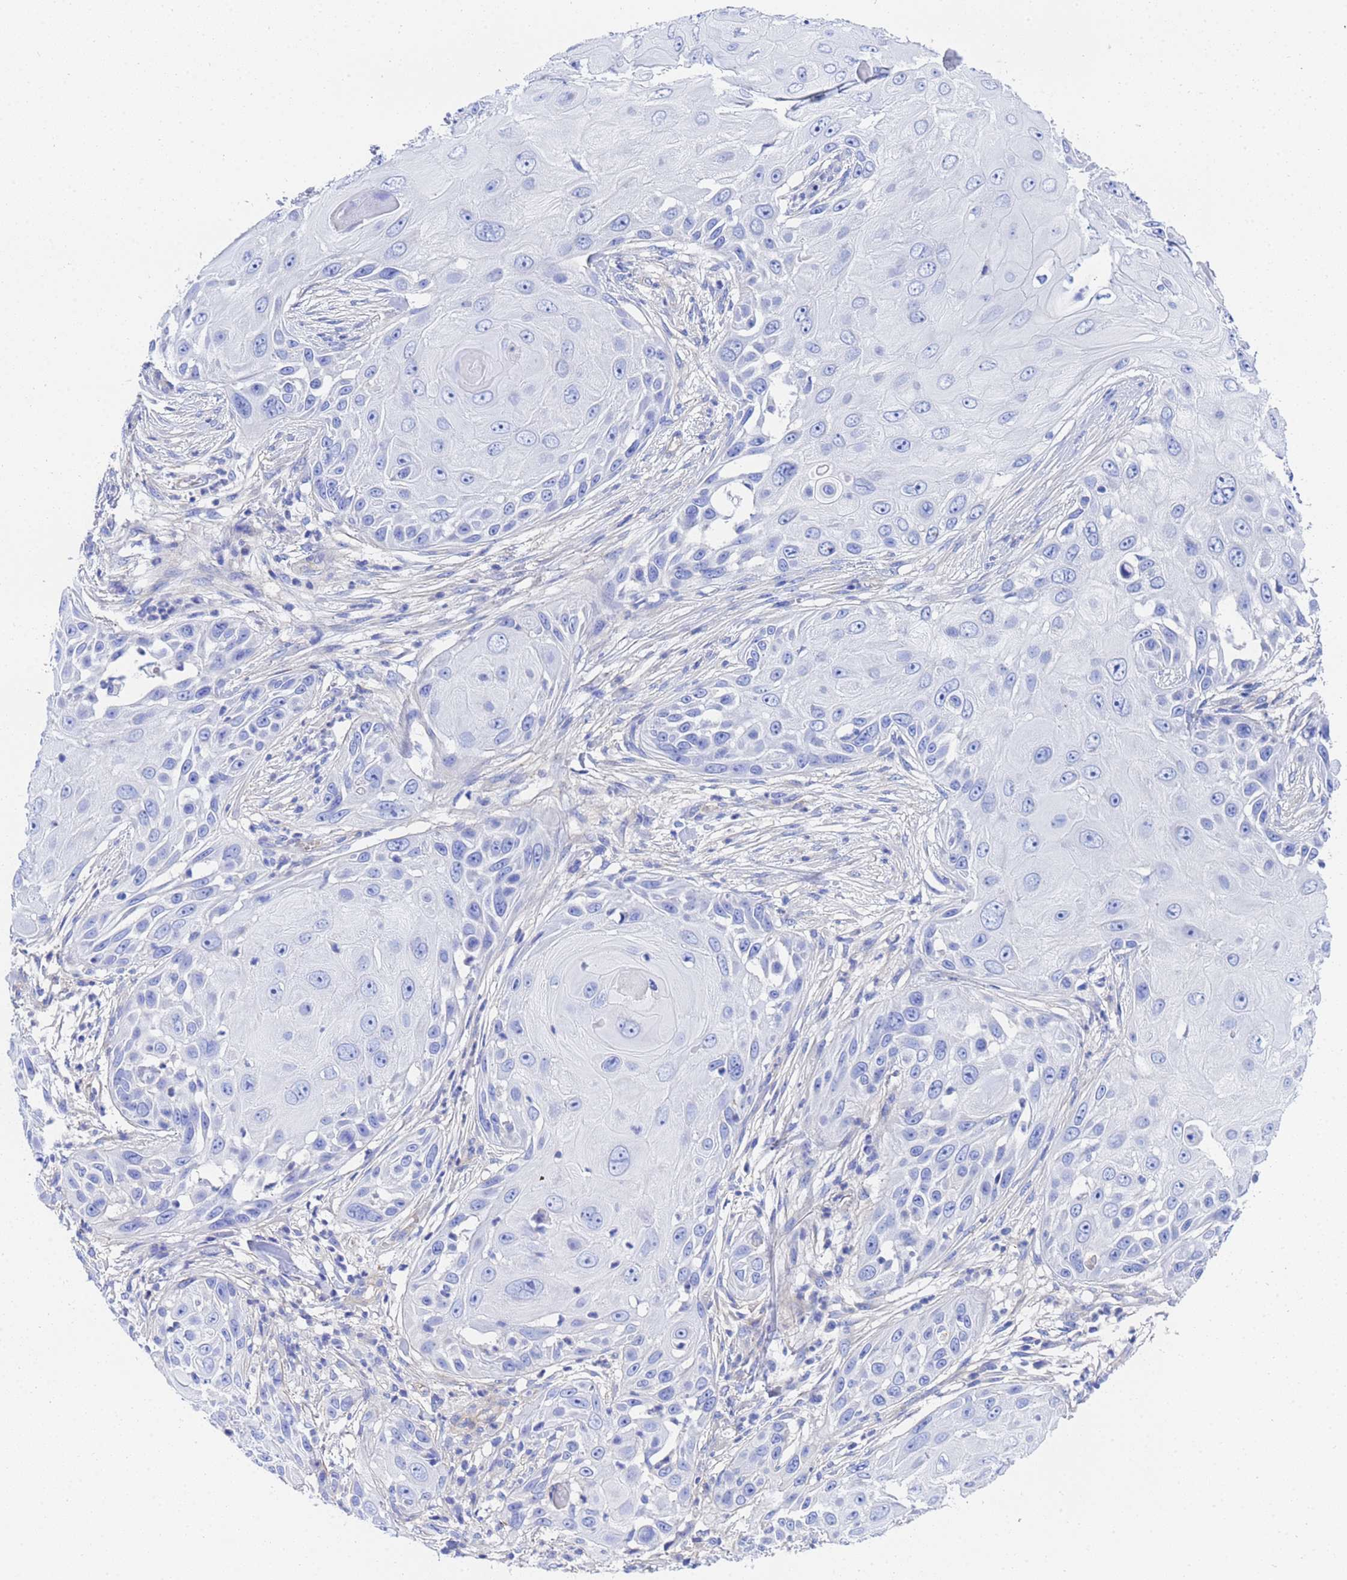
{"staining": {"intensity": "negative", "quantity": "none", "location": "none"}, "tissue": "skin cancer", "cell_type": "Tumor cells", "image_type": "cancer", "snomed": [{"axis": "morphology", "description": "Squamous cell carcinoma, NOS"}, {"axis": "topography", "description": "Skin"}], "caption": "Immunohistochemistry (IHC) image of neoplastic tissue: human squamous cell carcinoma (skin) stained with DAB (3,3'-diaminobenzidine) demonstrates no significant protein expression in tumor cells. The staining is performed using DAB brown chromogen with nuclei counter-stained in using hematoxylin.", "gene": "CST4", "patient": {"sex": "female", "age": 44}}